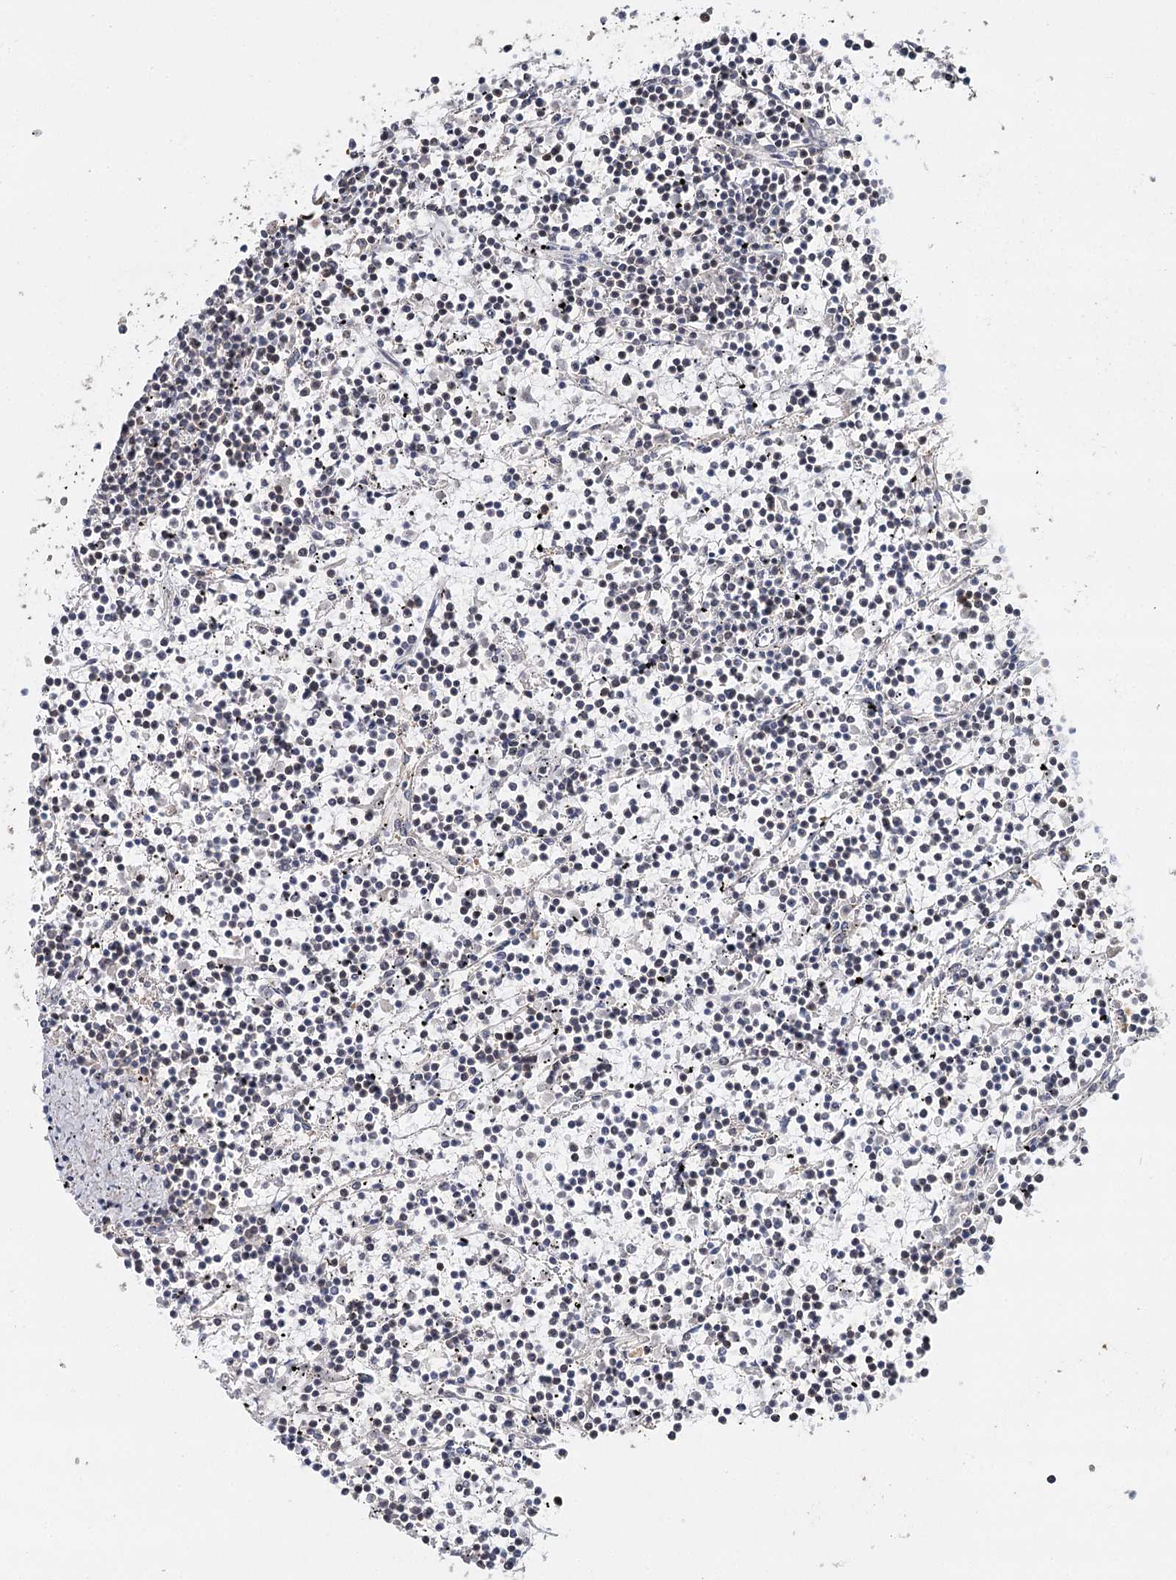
{"staining": {"intensity": "negative", "quantity": "none", "location": "none"}, "tissue": "lymphoma", "cell_type": "Tumor cells", "image_type": "cancer", "snomed": [{"axis": "morphology", "description": "Malignant lymphoma, non-Hodgkin's type, Low grade"}, {"axis": "topography", "description": "Spleen"}], "caption": "A histopathology image of lymphoma stained for a protein shows no brown staining in tumor cells.", "gene": "RPS27A", "patient": {"sex": "female", "age": 19}}